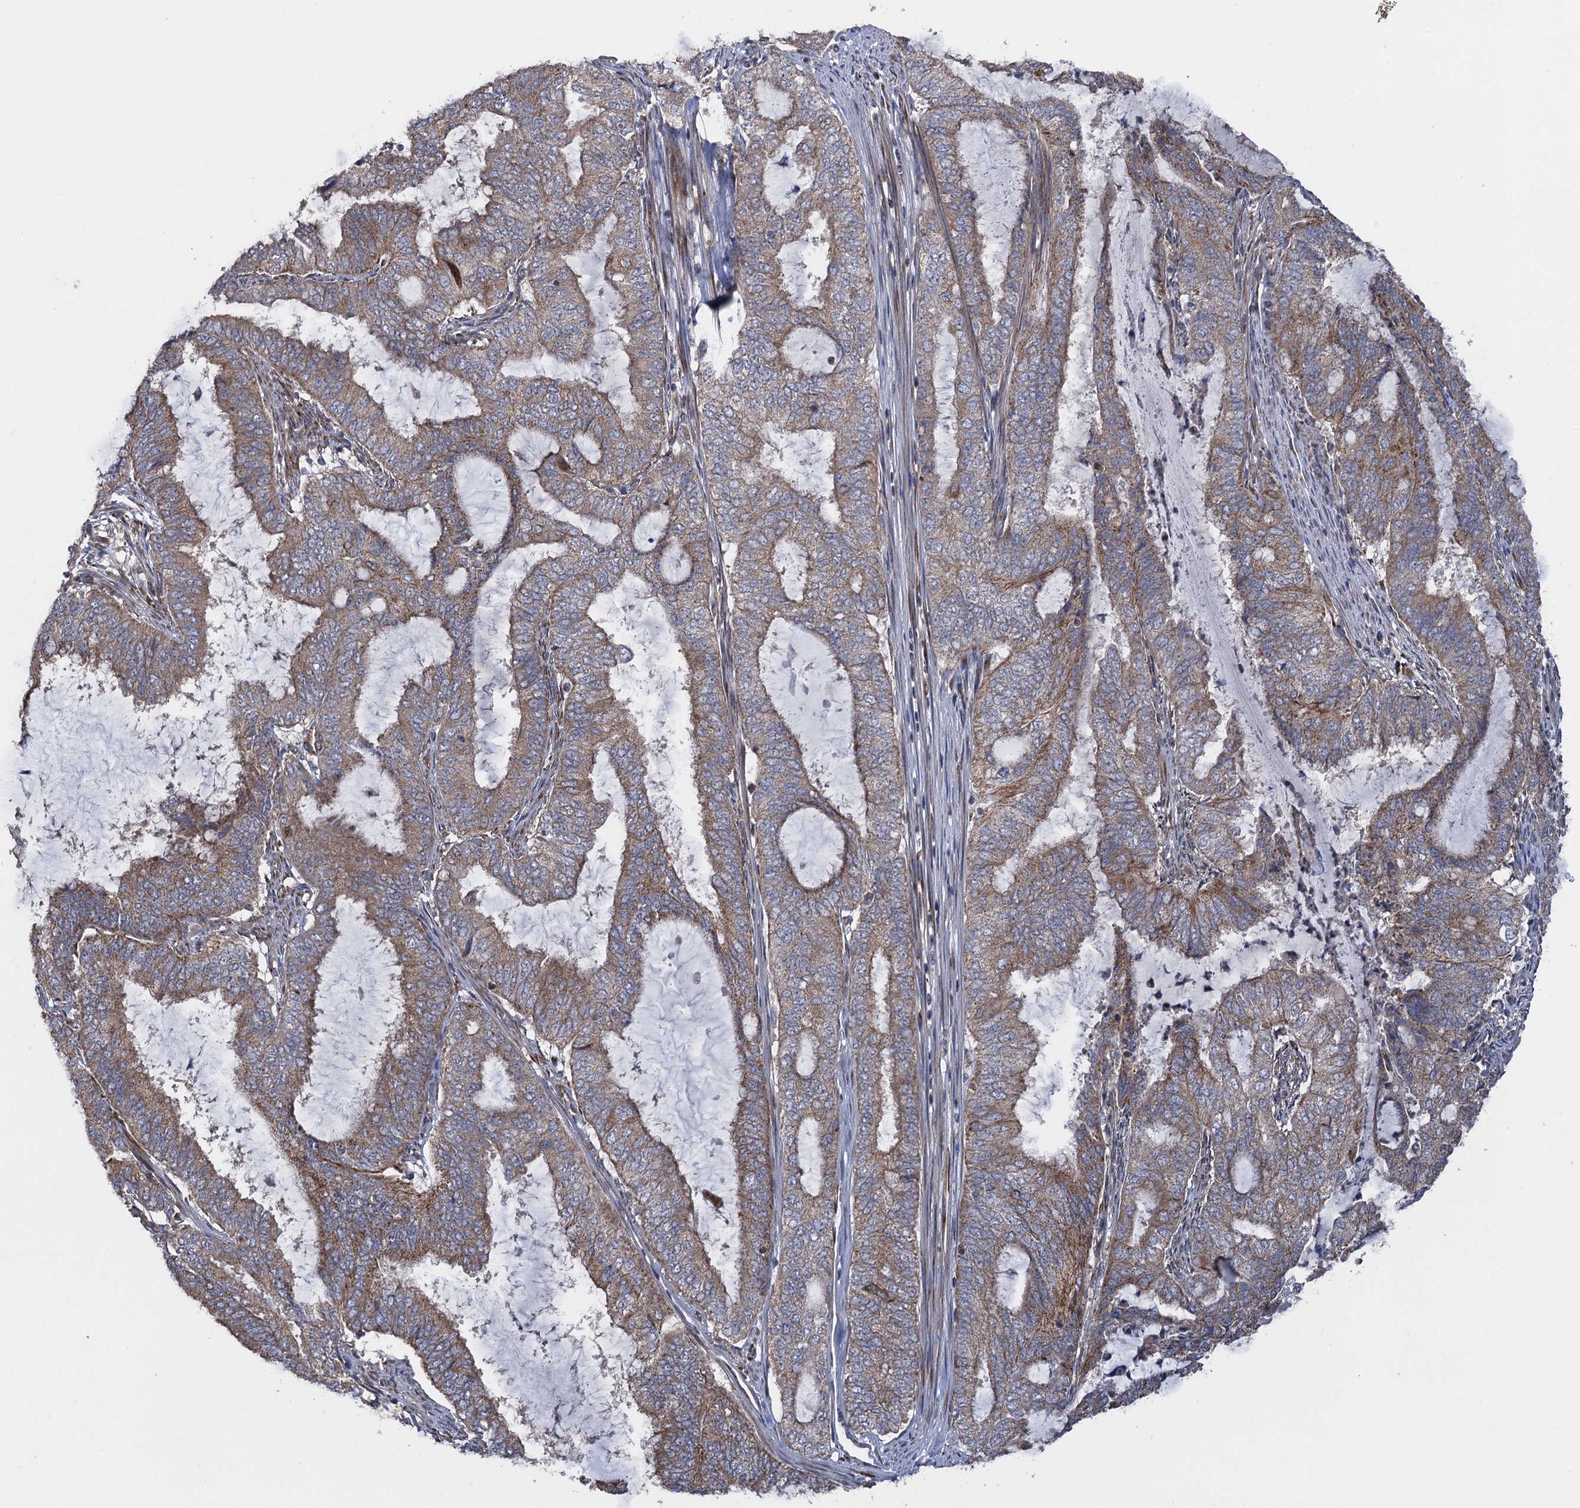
{"staining": {"intensity": "weak", "quantity": ">75%", "location": "cytoplasmic/membranous"}, "tissue": "endometrial cancer", "cell_type": "Tumor cells", "image_type": "cancer", "snomed": [{"axis": "morphology", "description": "Adenocarcinoma, NOS"}, {"axis": "topography", "description": "Endometrium"}], "caption": "DAB (3,3'-diaminobenzidine) immunohistochemical staining of adenocarcinoma (endometrial) displays weak cytoplasmic/membranous protein expression in approximately >75% of tumor cells.", "gene": "HAUS1", "patient": {"sex": "female", "age": 51}}